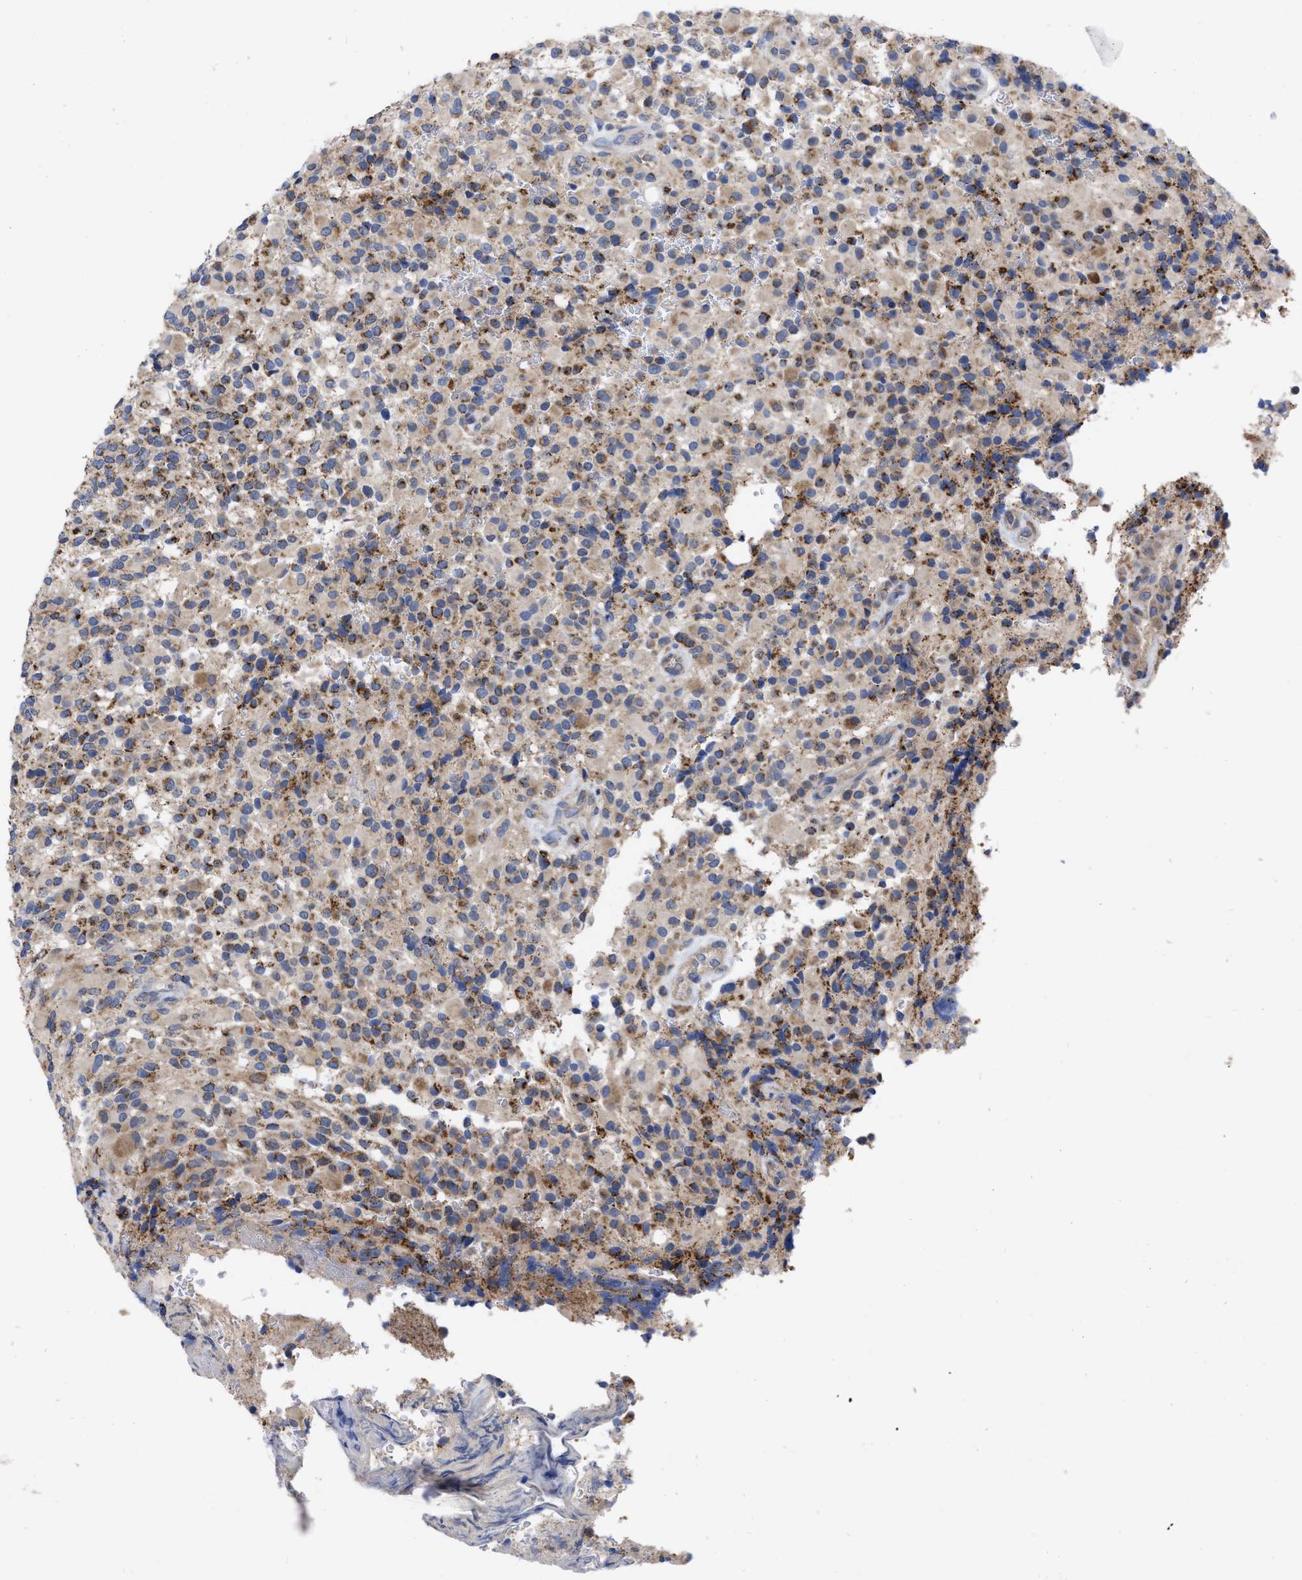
{"staining": {"intensity": "moderate", "quantity": "25%-75%", "location": "cytoplasmic/membranous"}, "tissue": "glioma", "cell_type": "Tumor cells", "image_type": "cancer", "snomed": [{"axis": "morphology", "description": "Glioma, malignant, High grade"}, {"axis": "topography", "description": "Brain"}], "caption": "Glioma tissue shows moderate cytoplasmic/membranous expression in approximately 25%-75% of tumor cells, visualized by immunohistochemistry.", "gene": "CDKN2C", "patient": {"sex": "male", "age": 71}}